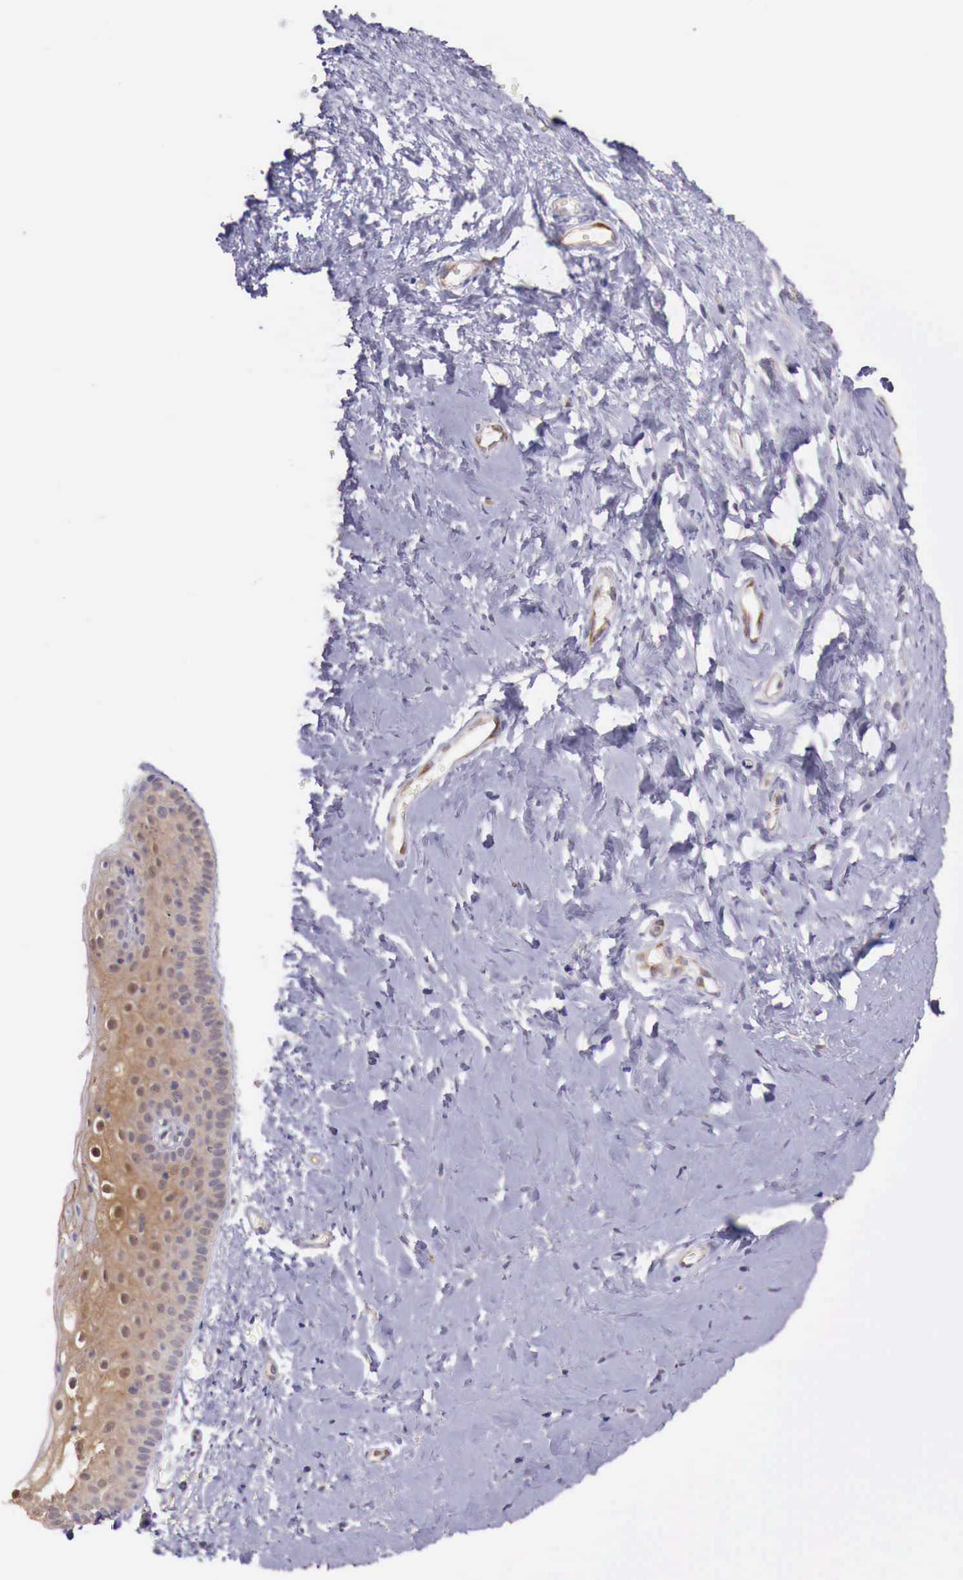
{"staining": {"intensity": "negative", "quantity": "none", "location": "none"}, "tissue": "cervix", "cell_type": "Glandular cells", "image_type": "normal", "snomed": [{"axis": "morphology", "description": "Normal tissue, NOS"}, {"axis": "topography", "description": "Cervix"}], "caption": "Immunohistochemistry micrograph of unremarkable cervix: cervix stained with DAB shows no significant protein staining in glandular cells. (DAB (3,3'-diaminobenzidine) immunohistochemistry visualized using brightfield microscopy, high magnification).", "gene": "GAB2", "patient": {"sex": "female", "age": 53}}